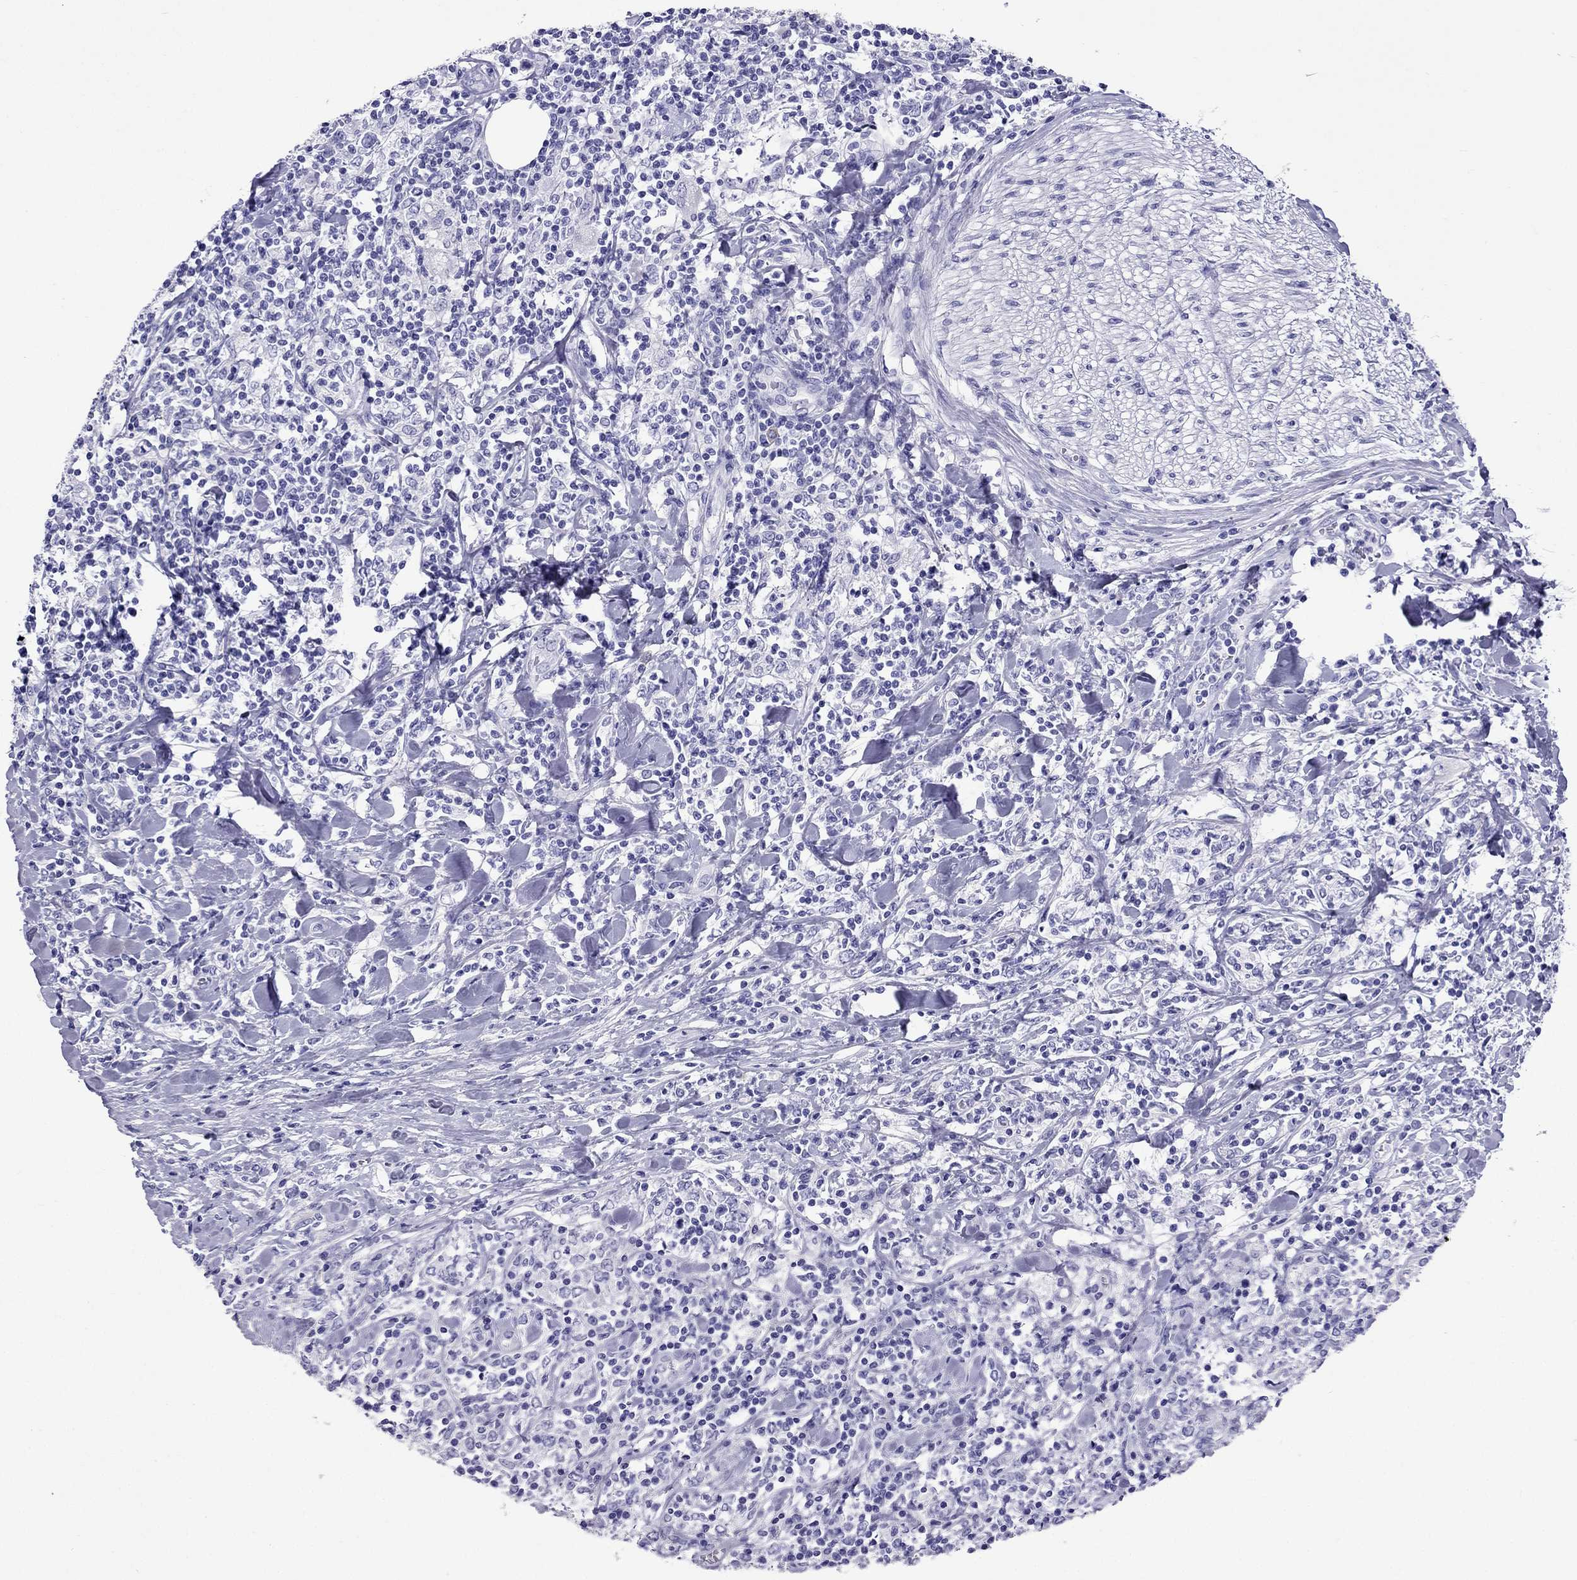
{"staining": {"intensity": "negative", "quantity": "none", "location": "none"}, "tissue": "lymphoma", "cell_type": "Tumor cells", "image_type": "cancer", "snomed": [{"axis": "morphology", "description": "Malignant lymphoma, non-Hodgkin's type, High grade"}, {"axis": "topography", "description": "Lymph node"}], "caption": "Photomicrograph shows no protein expression in tumor cells of lymphoma tissue.", "gene": "ARR3", "patient": {"sex": "female", "age": 84}}